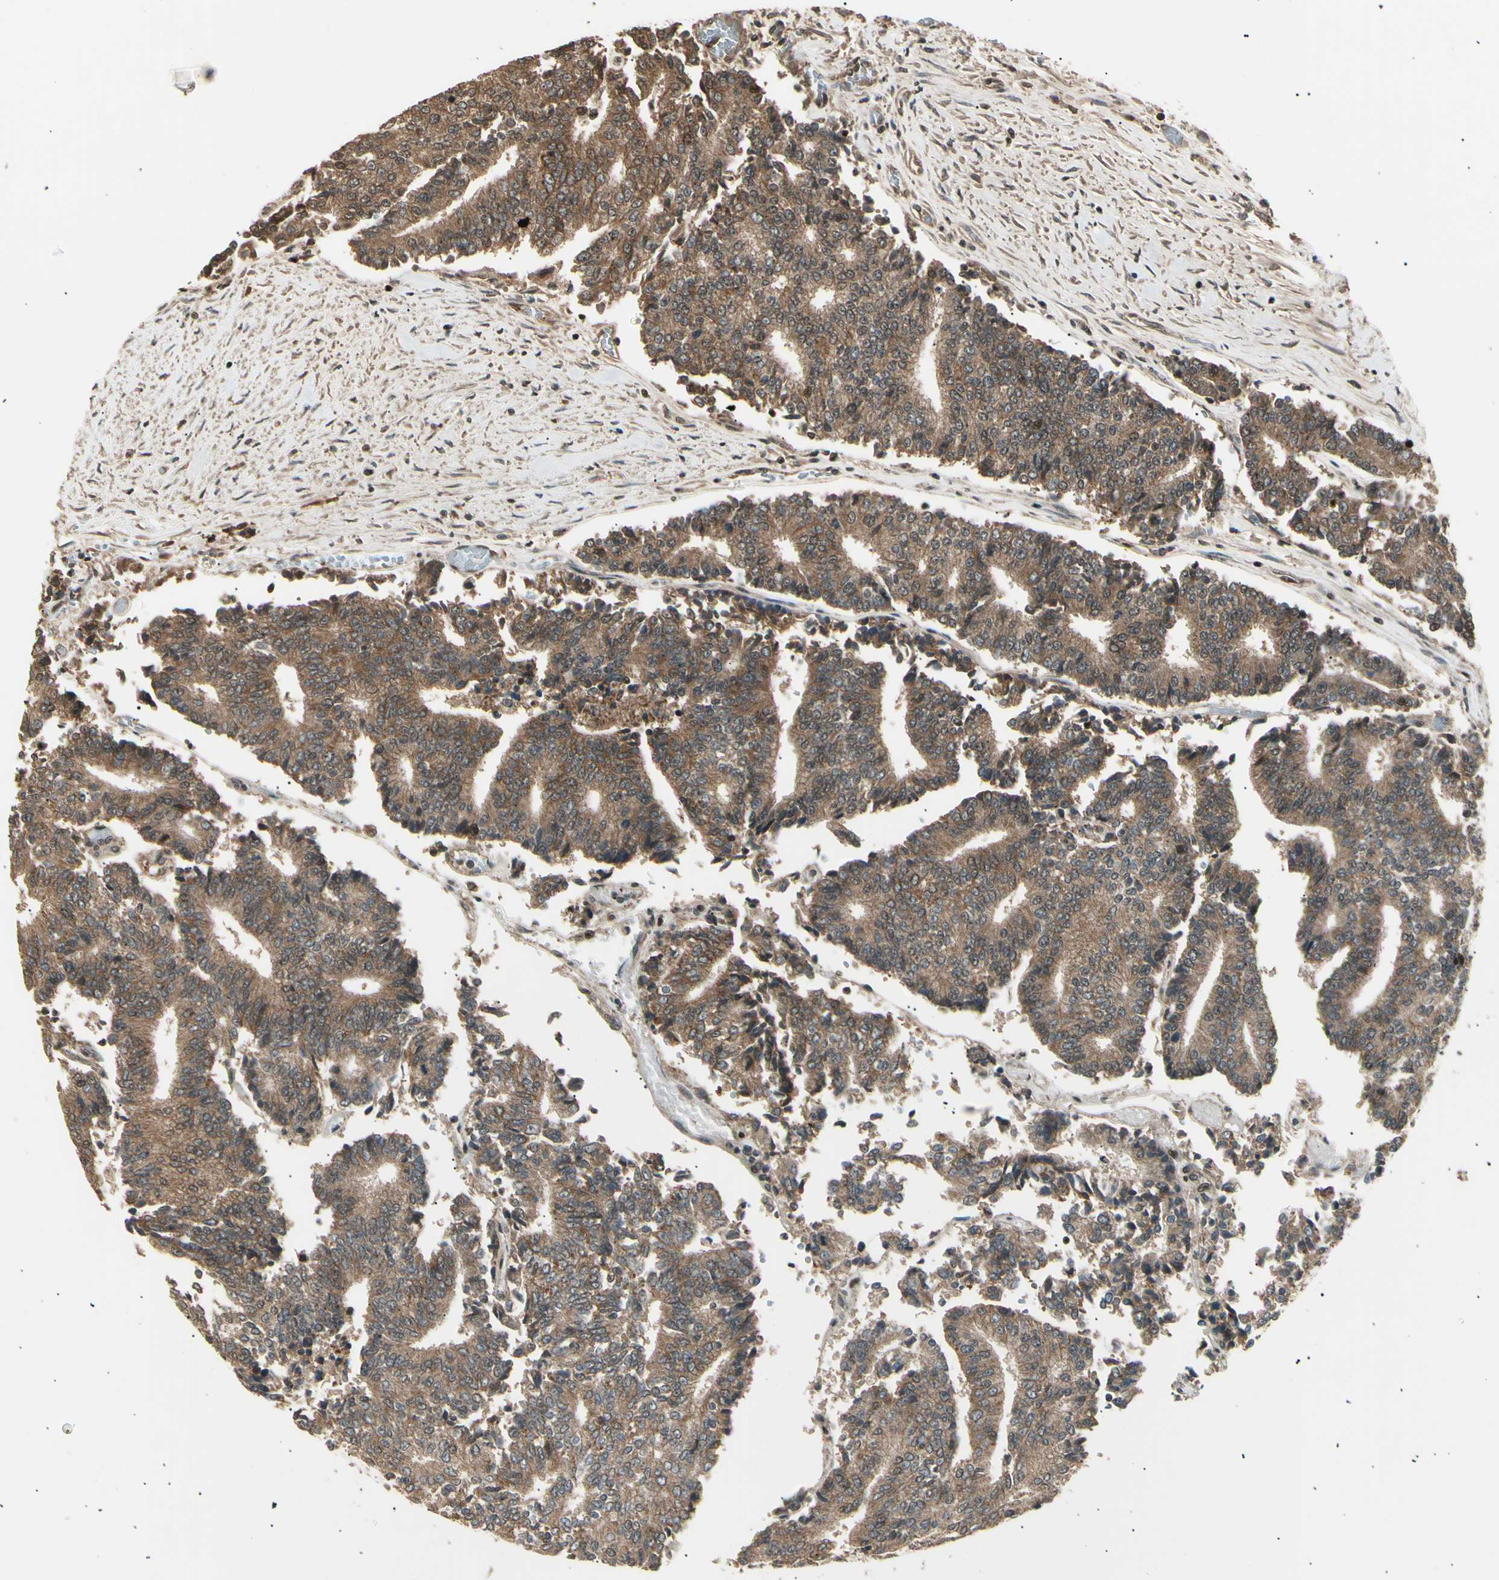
{"staining": {"intensity": "moderate", "quantity": ">75%", "location": "cytoplasmic/membranous"}, "tissue": "prostate cancer", "cell_type": "Tumor cells", "image_type": "cancer", "snomed": [{"axis": "morphology", "description": "Normal tissue, NOS"}, {"axis": "morphology", "description": "Adenocarcinoma, High grade"}, {"axis": "topography", "description": "Prostate"}, {"axis": "topography", "description": "Seminal veicle"}], "caption": "This is an image of IHC staining of adenocarcinoma (high-grade) (prostate), which shows moderate positivity in the cytoplasmic/membranous of tumor cells.", "gene": "NUAK2", "patient": {"sex": "male", "age": 55}}